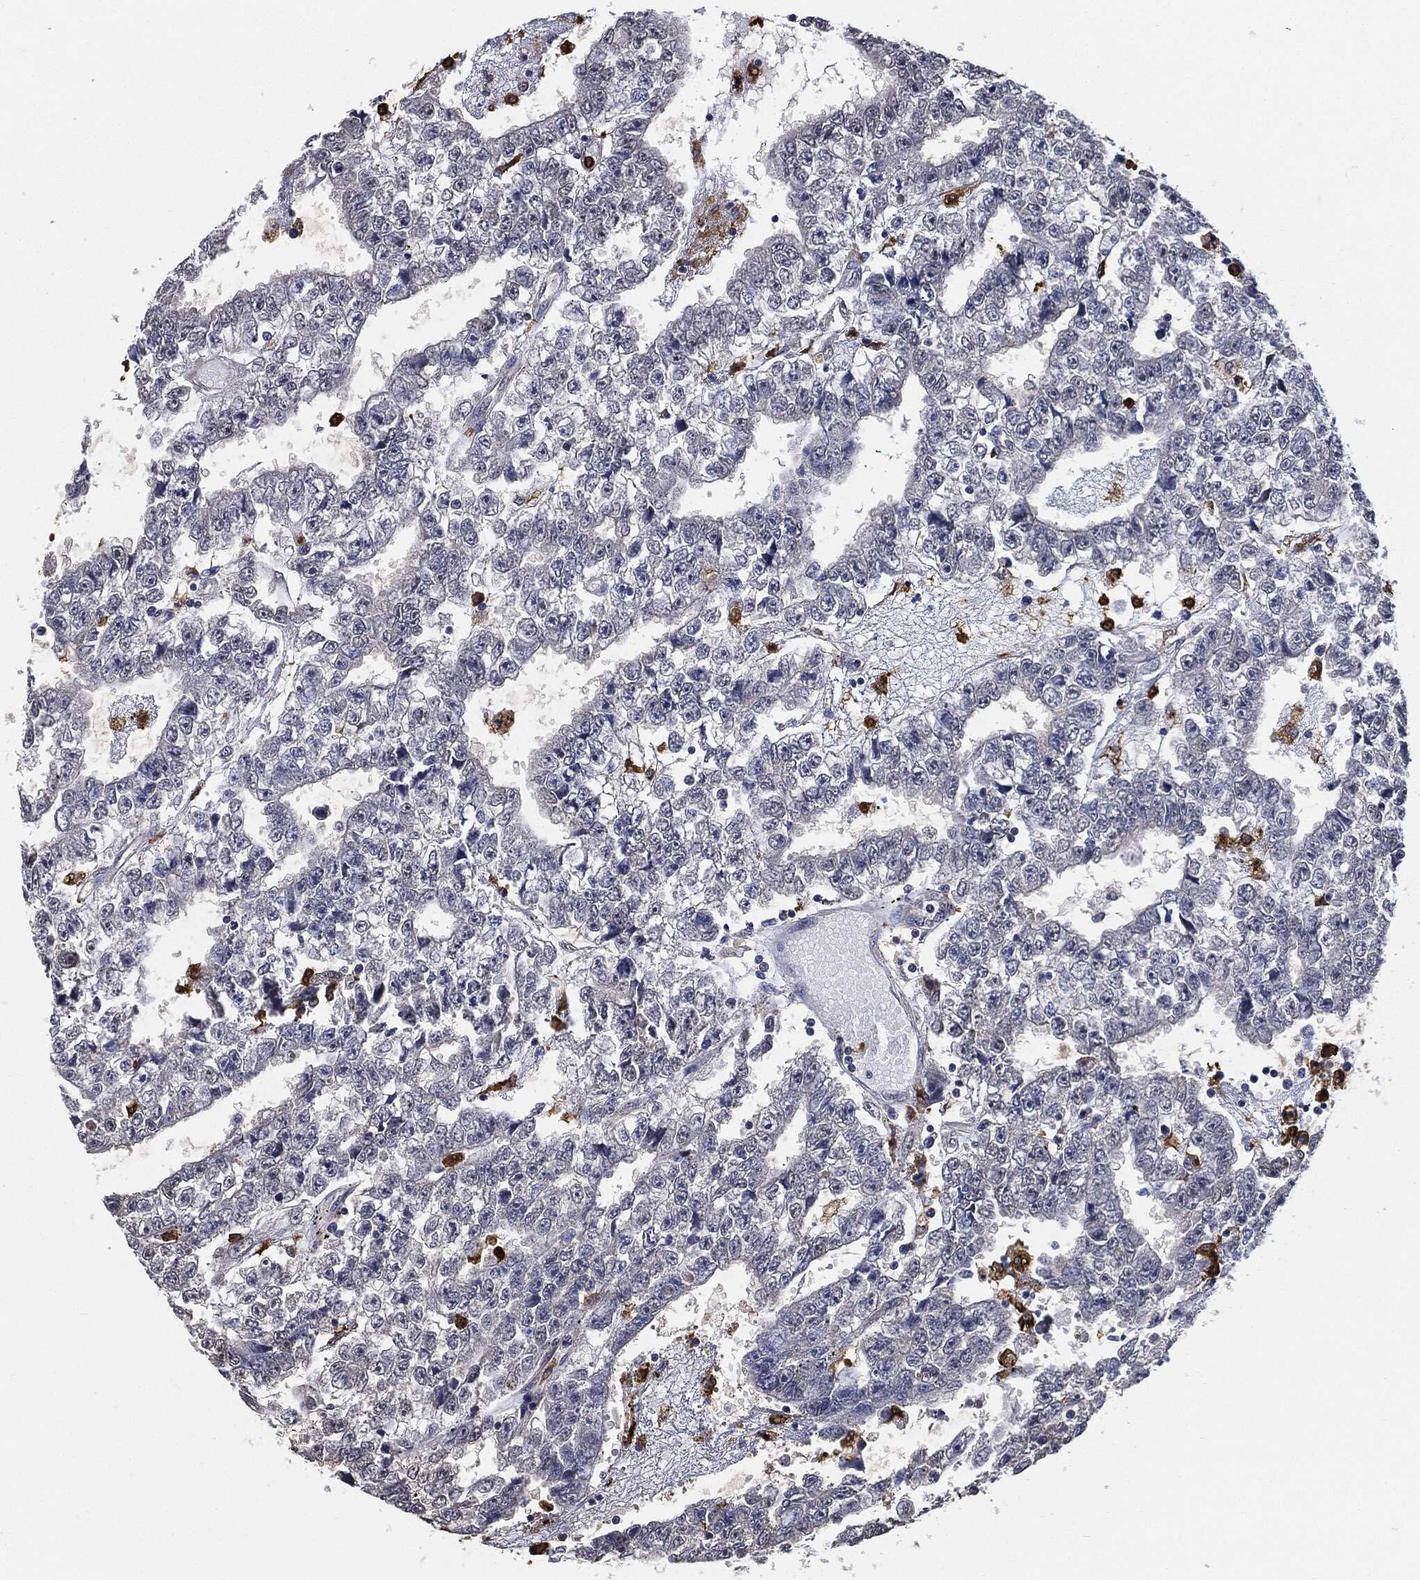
{"staining": {"intensity": "negative", "quantity": "none", "location": "none"}, "tissue": "testis cancer", "cell_type": "Tumor cells", "image_type": "cancer", "snomed": [{"axis": "morphology", "description": "Carcinoma, Embryonal, NOS"}, {"axis": "topography", "description": "Testis"}], "caption": "The immunohistochemistry (IHC) histopathology image has no significant staining in tumor cells of testis embryonal carcinoma tissue.", "gene": "S100A9", "patient": {"sex": "male", "age": 25}}